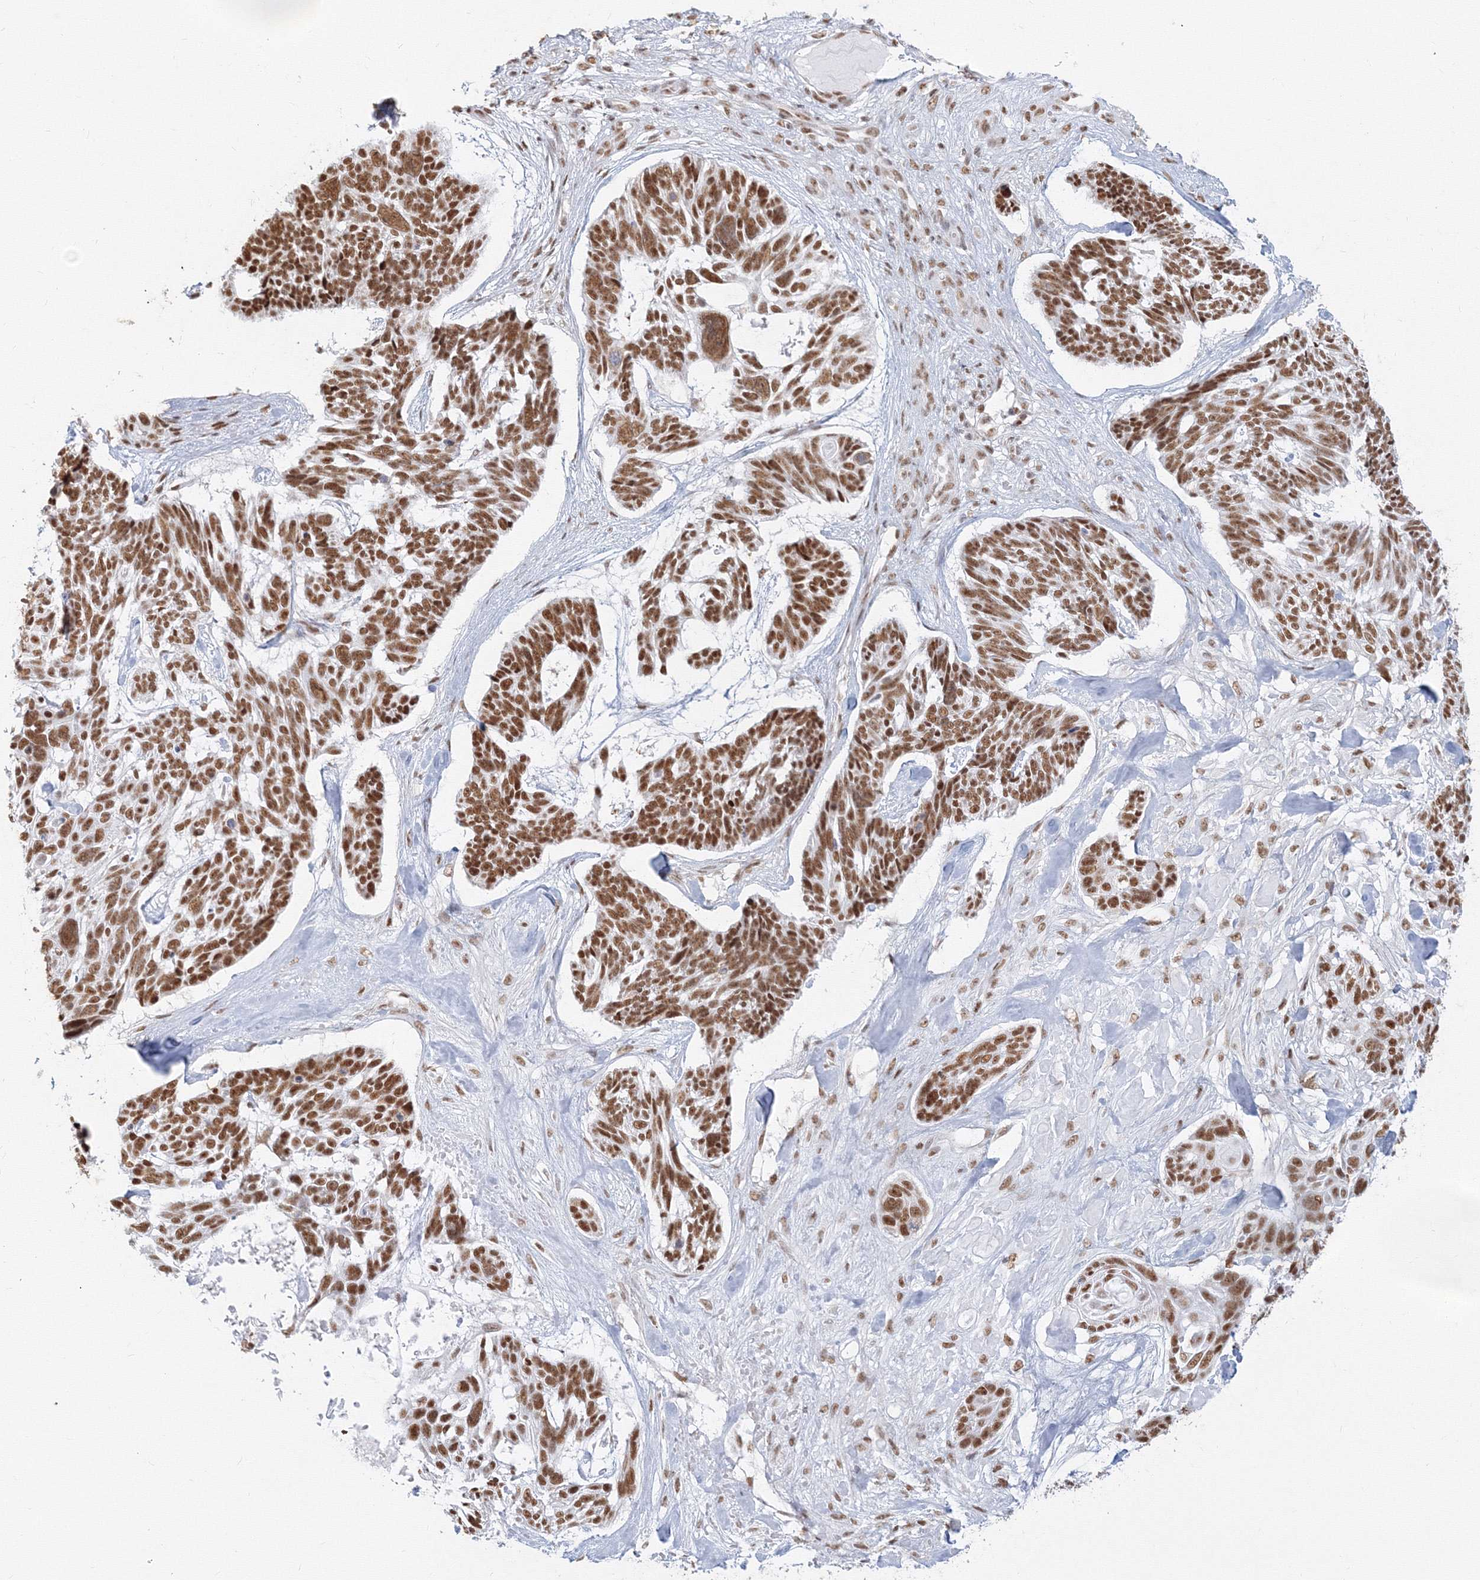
{"staining": {"intensity": "moderate", "quantity": ">75%", "location": "nuclear"}, "tissue": "skin cancer", "cell_type": "Tumor cells", "image_type": "cancer", "snomed": [{"axis": "morphology", "description": "Basal cell carcinoma"}, {"axis": "topography", "description": "Skin"}], "caption": "An immunohistochemistry histopathology image of neoplastic tissue is shown. Protein staining in brown labels moderate nuclear positivity in skin basal cell carcinoma within tumor cells. Nuclei are stained in blue.", "gene": "PPP4R2", "patient": {"sex": "male", "age": 88}}